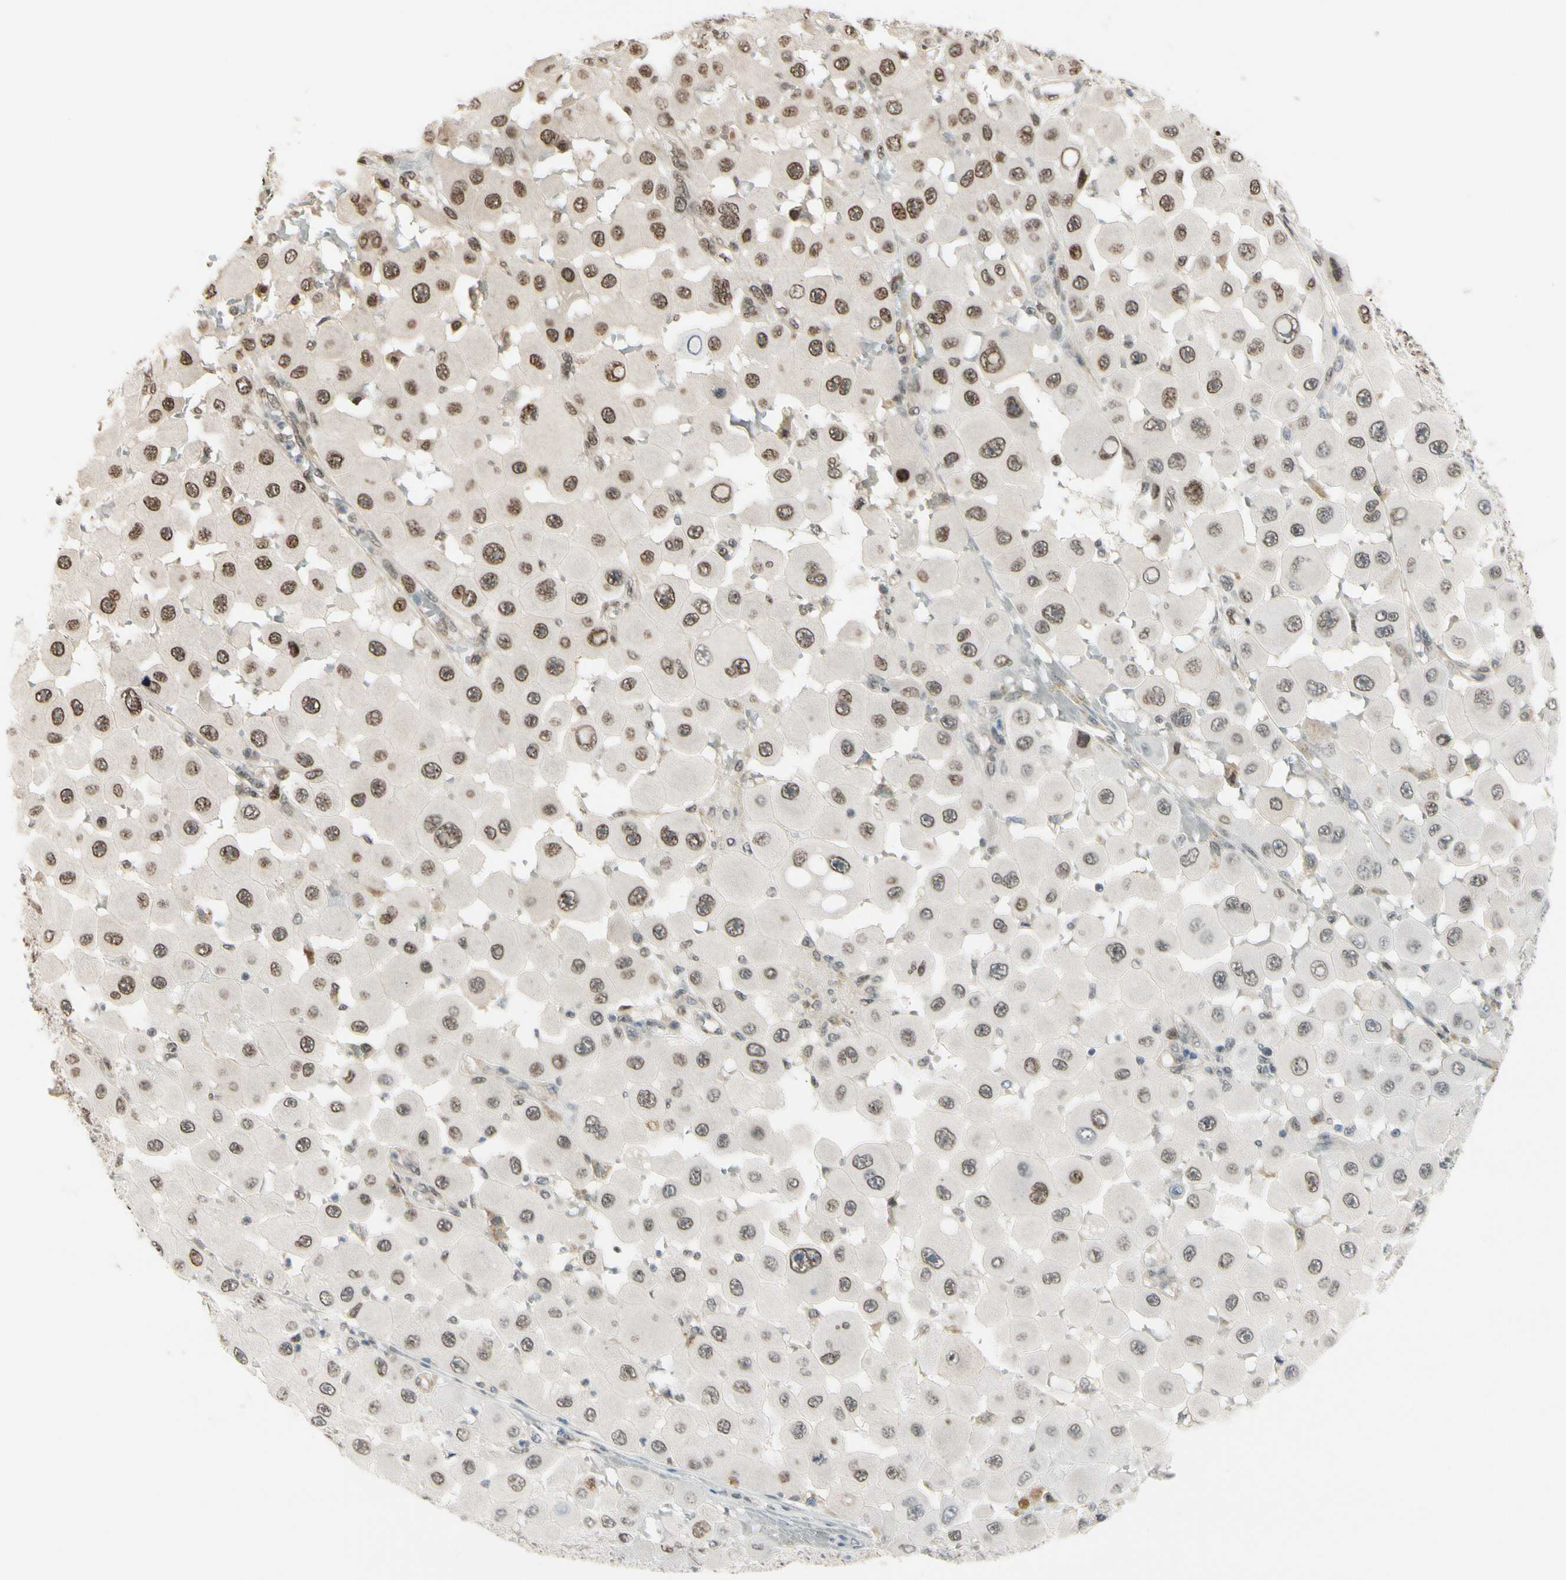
{"staining": {"intensity": "moderate", "quantity": ">75%", "location": "nuclear"}, "tissue": "melanoma", "cell_type": "Tumor cells", "image_type": "cancer", "snomed": [{"axis": "morphology", "description": "Malignant melanoma, NOS"}, {"axis": "topography", "description": "Skin"}], "caption": "A micrograph showing moderate nuclear positivity in about >75% of tumor cells in melanoma, as visualized by brown immunohistochemical staining.", "gene": "SUFU", "patient": {"sex": "female", "age": 81}}